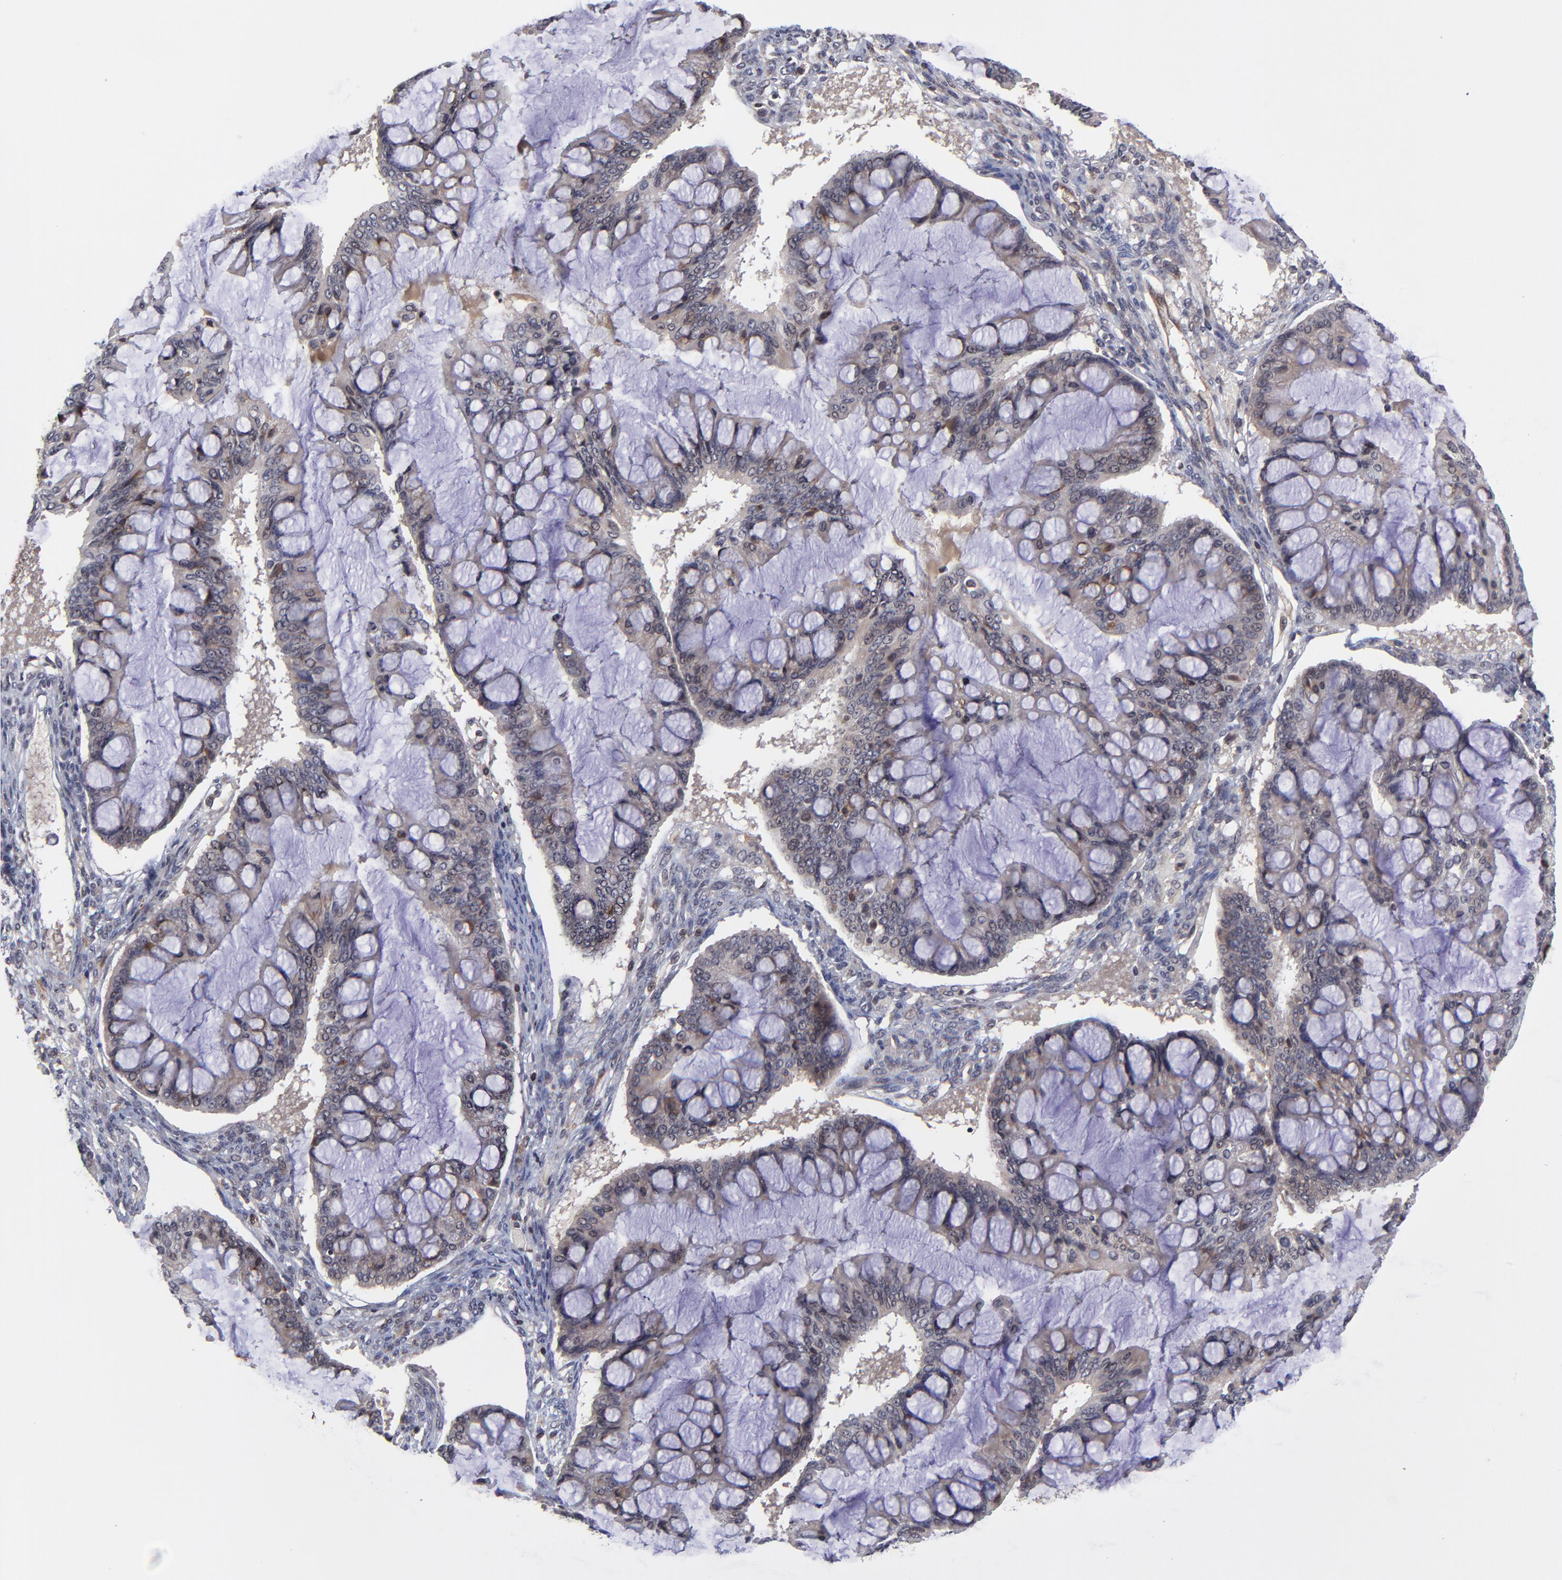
{"staining": {"intensity": "weak", "quantity": ">75%", "location": "cytoplasmic/membranous"}, "tissue": "ovarian cancer", "cell_type": "Tumor cells", "image_type": "cancer", "snomed": [{"axis": "morphology", "description": "Cystadenocarcinoma, mucinous, NOS"}, {"axis": "topography", "description": "Ovary"}], "caption": "Protein staining of mucinous cystadenocarcinoma (ovarian) tissue reveals weak cytoplasmic/membranous expression in approximately >75% of tumor cells.", "gene": "UBE2L6", "patient": {"sex": "female", "age": 73}}